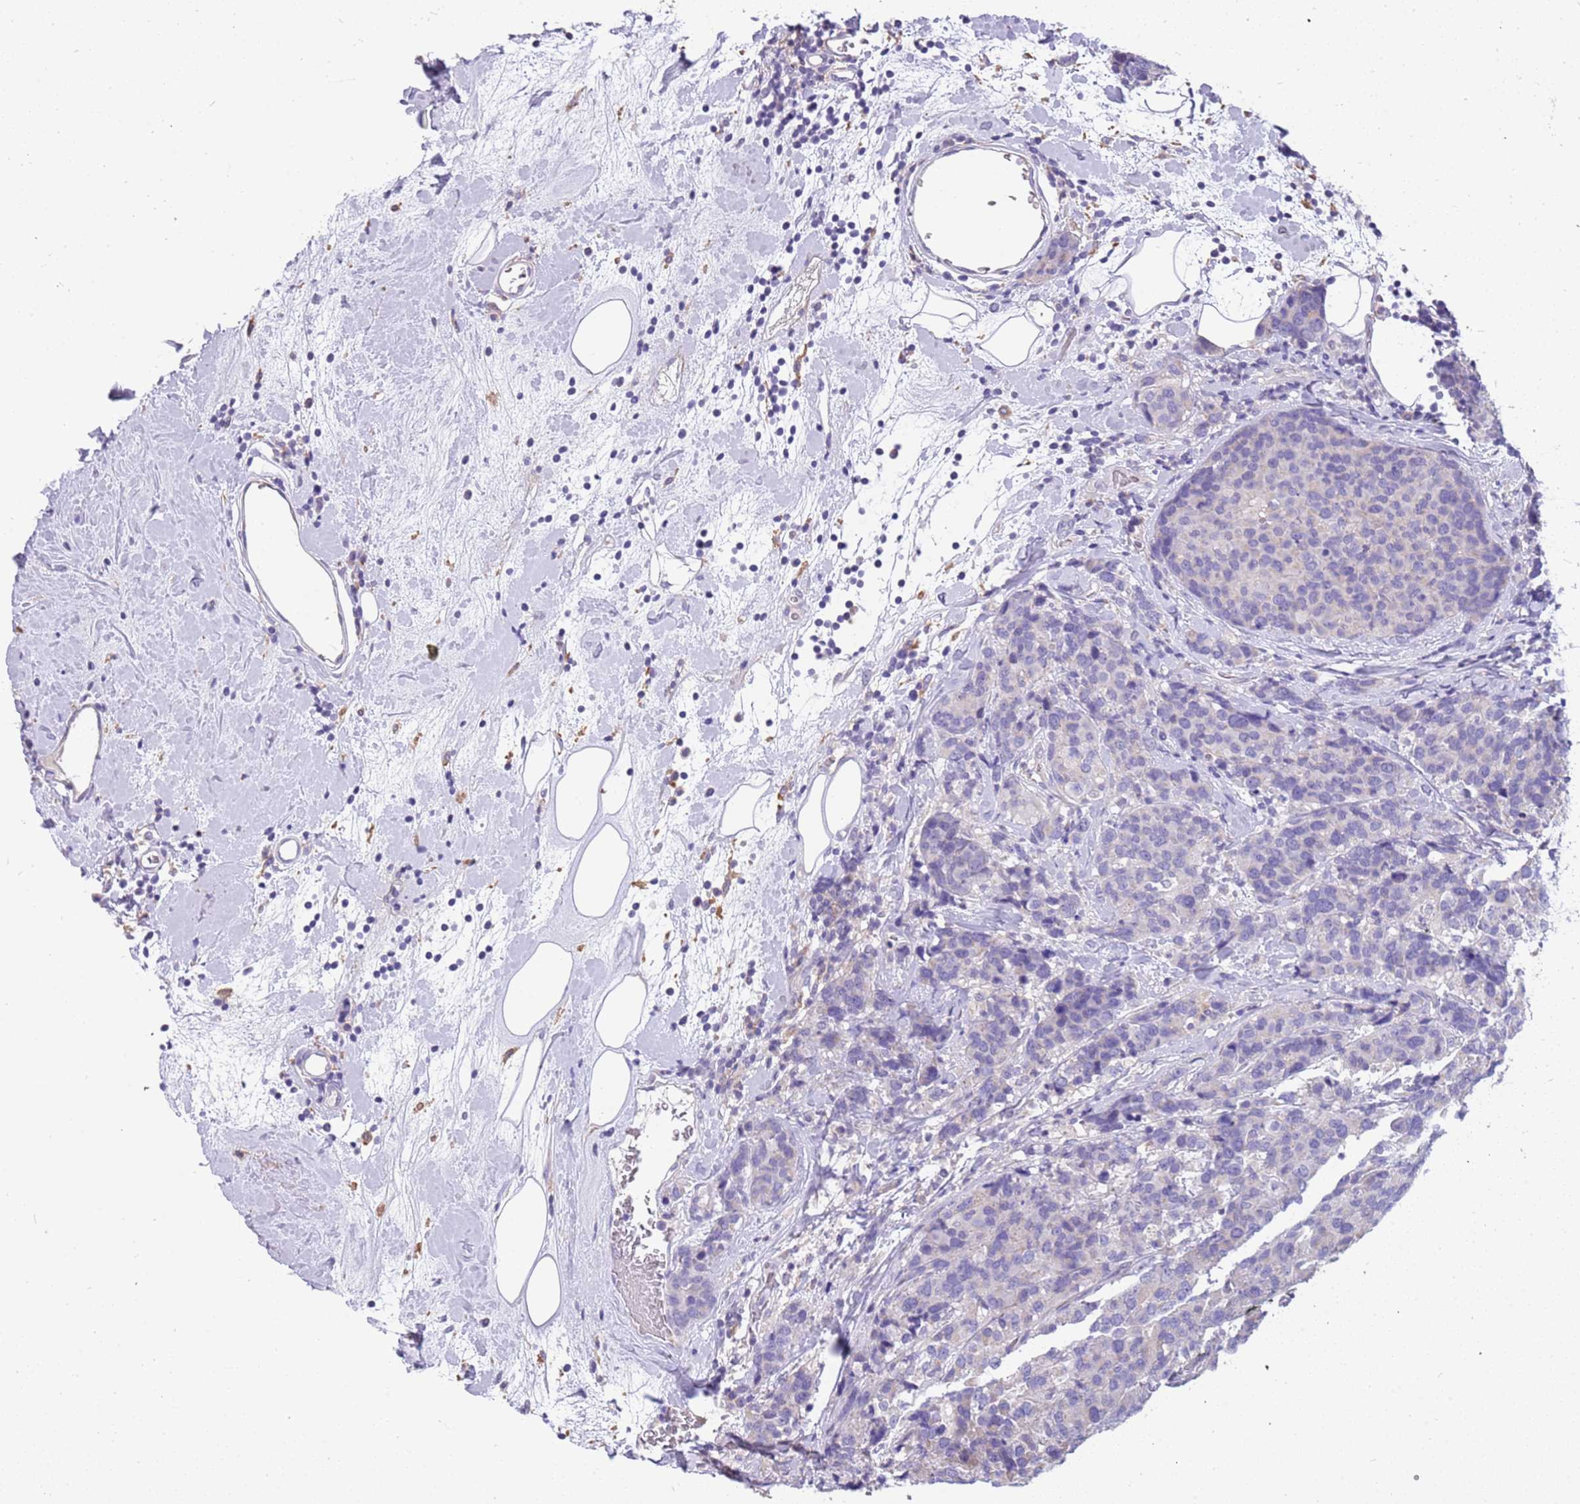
{"staining": {"intensity": "negative", "quantity": "none", "location": "none"}, "tissue": "breast cancer", "cell_type": "Tumor cells", "image_type": "cancer", "snomed": [{"axis": "morphology", "description": "Lobular carcinoma"}, {"axis": "topography", "description": "Breast"}], "caption": "Tumor cells show no significant expression in breast cancer.", "gene": "RHCG", "patient": {"sex": "female", "age": 59}}